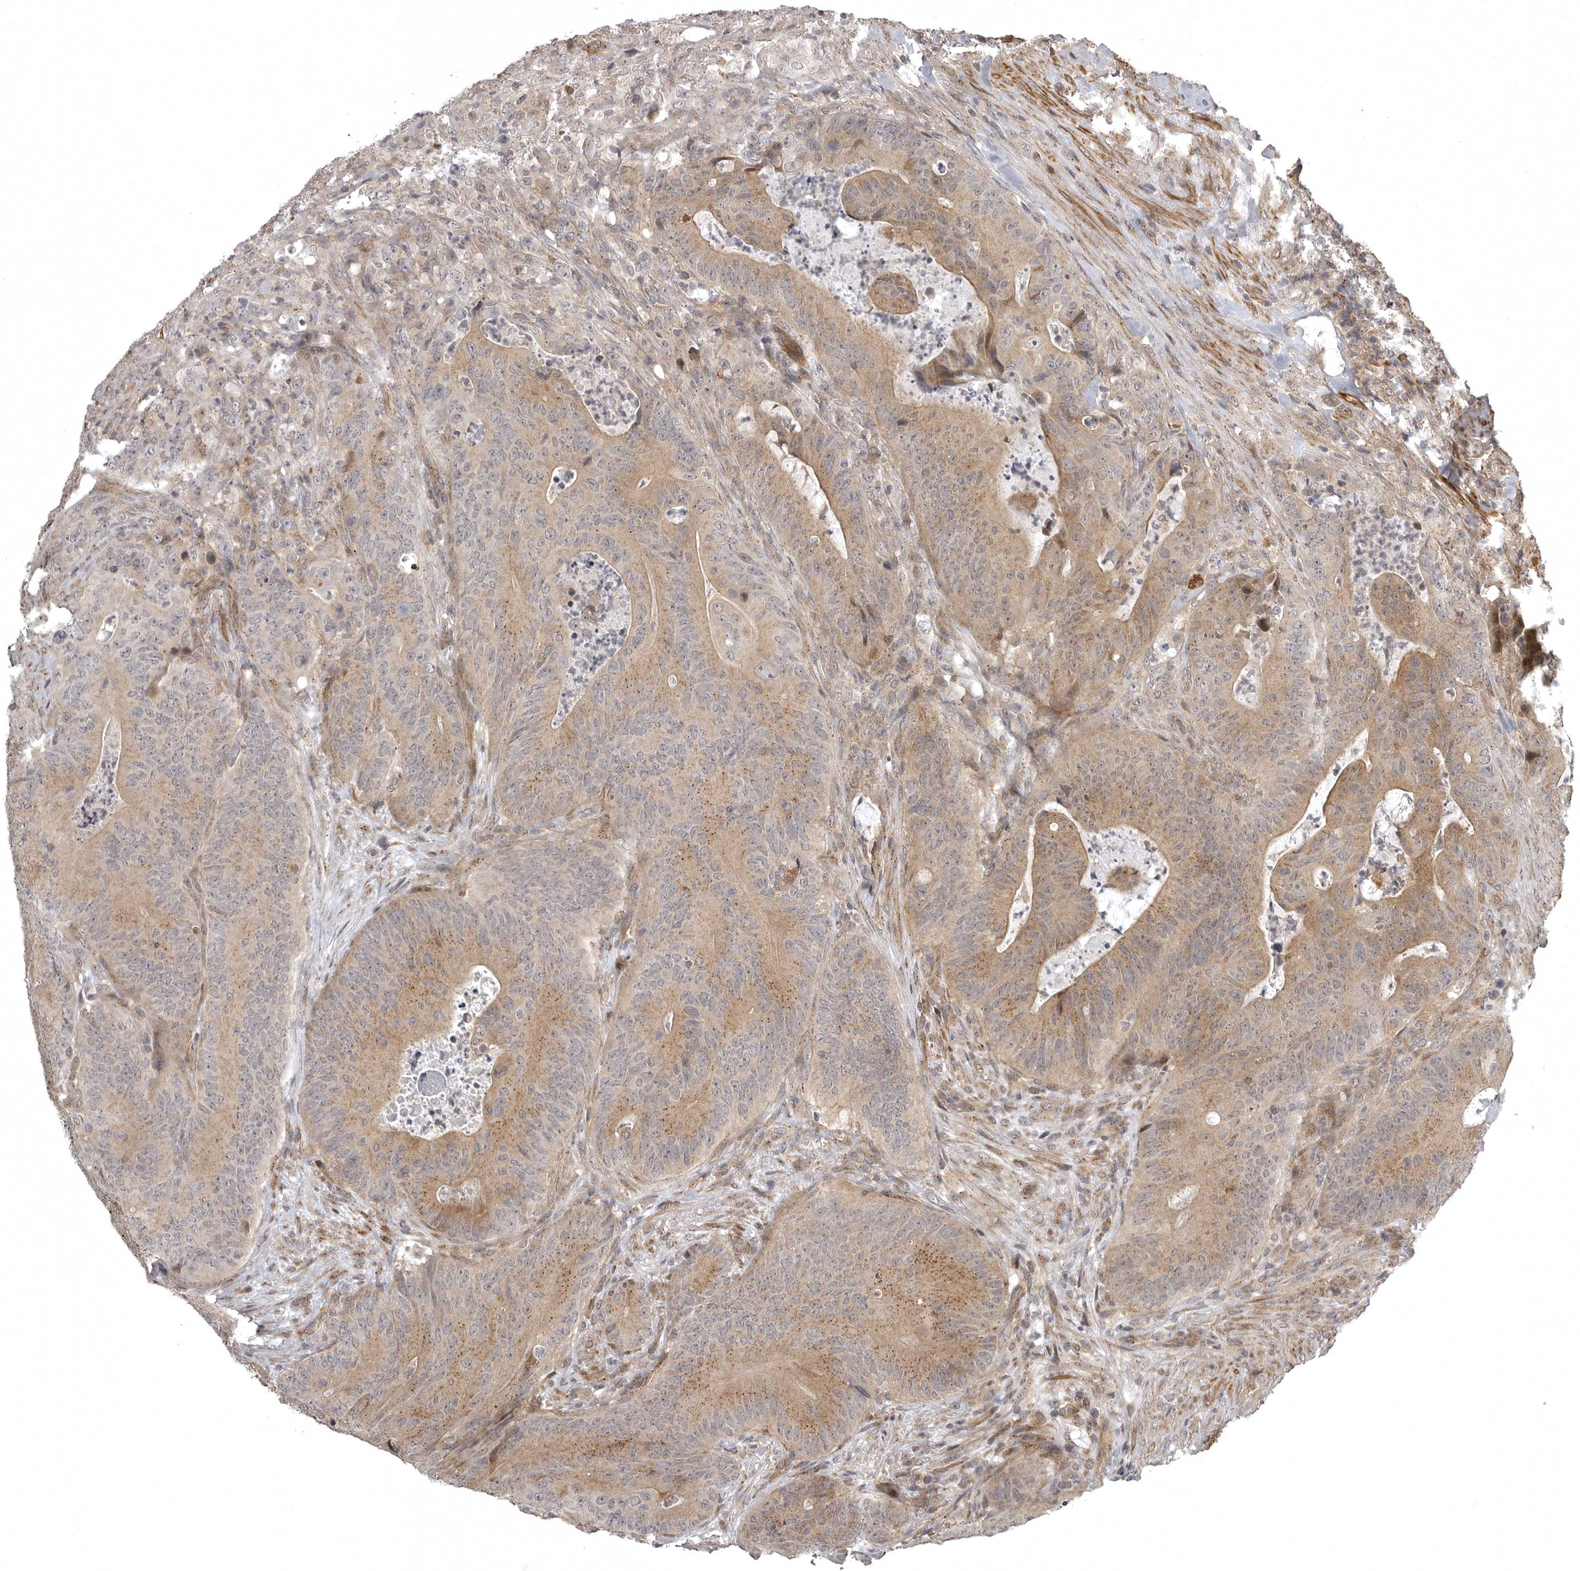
{"staining": {"intensity": "moderate", "quantity": ">75%", "location": "cytoplasmic/membranous"}, "tissue": "colorectal cancer", "cell_type": "Tumor cells", "image_type": "cancer", "snomed": [{"axis": "morphology", "description": "Normal tissue, NOS"}, {"axis": "topography", "description": "Colon"}], "caption": "Immunohistochemistry (IHC) image of colorectal cancer stained for a protein (brown), which shows medium levels of moderate cytoplasmic/membranous staining in approximately >75% of tumor cells.", "gene": "SNX16", "patient": {"sex": "female", "age": 82}}